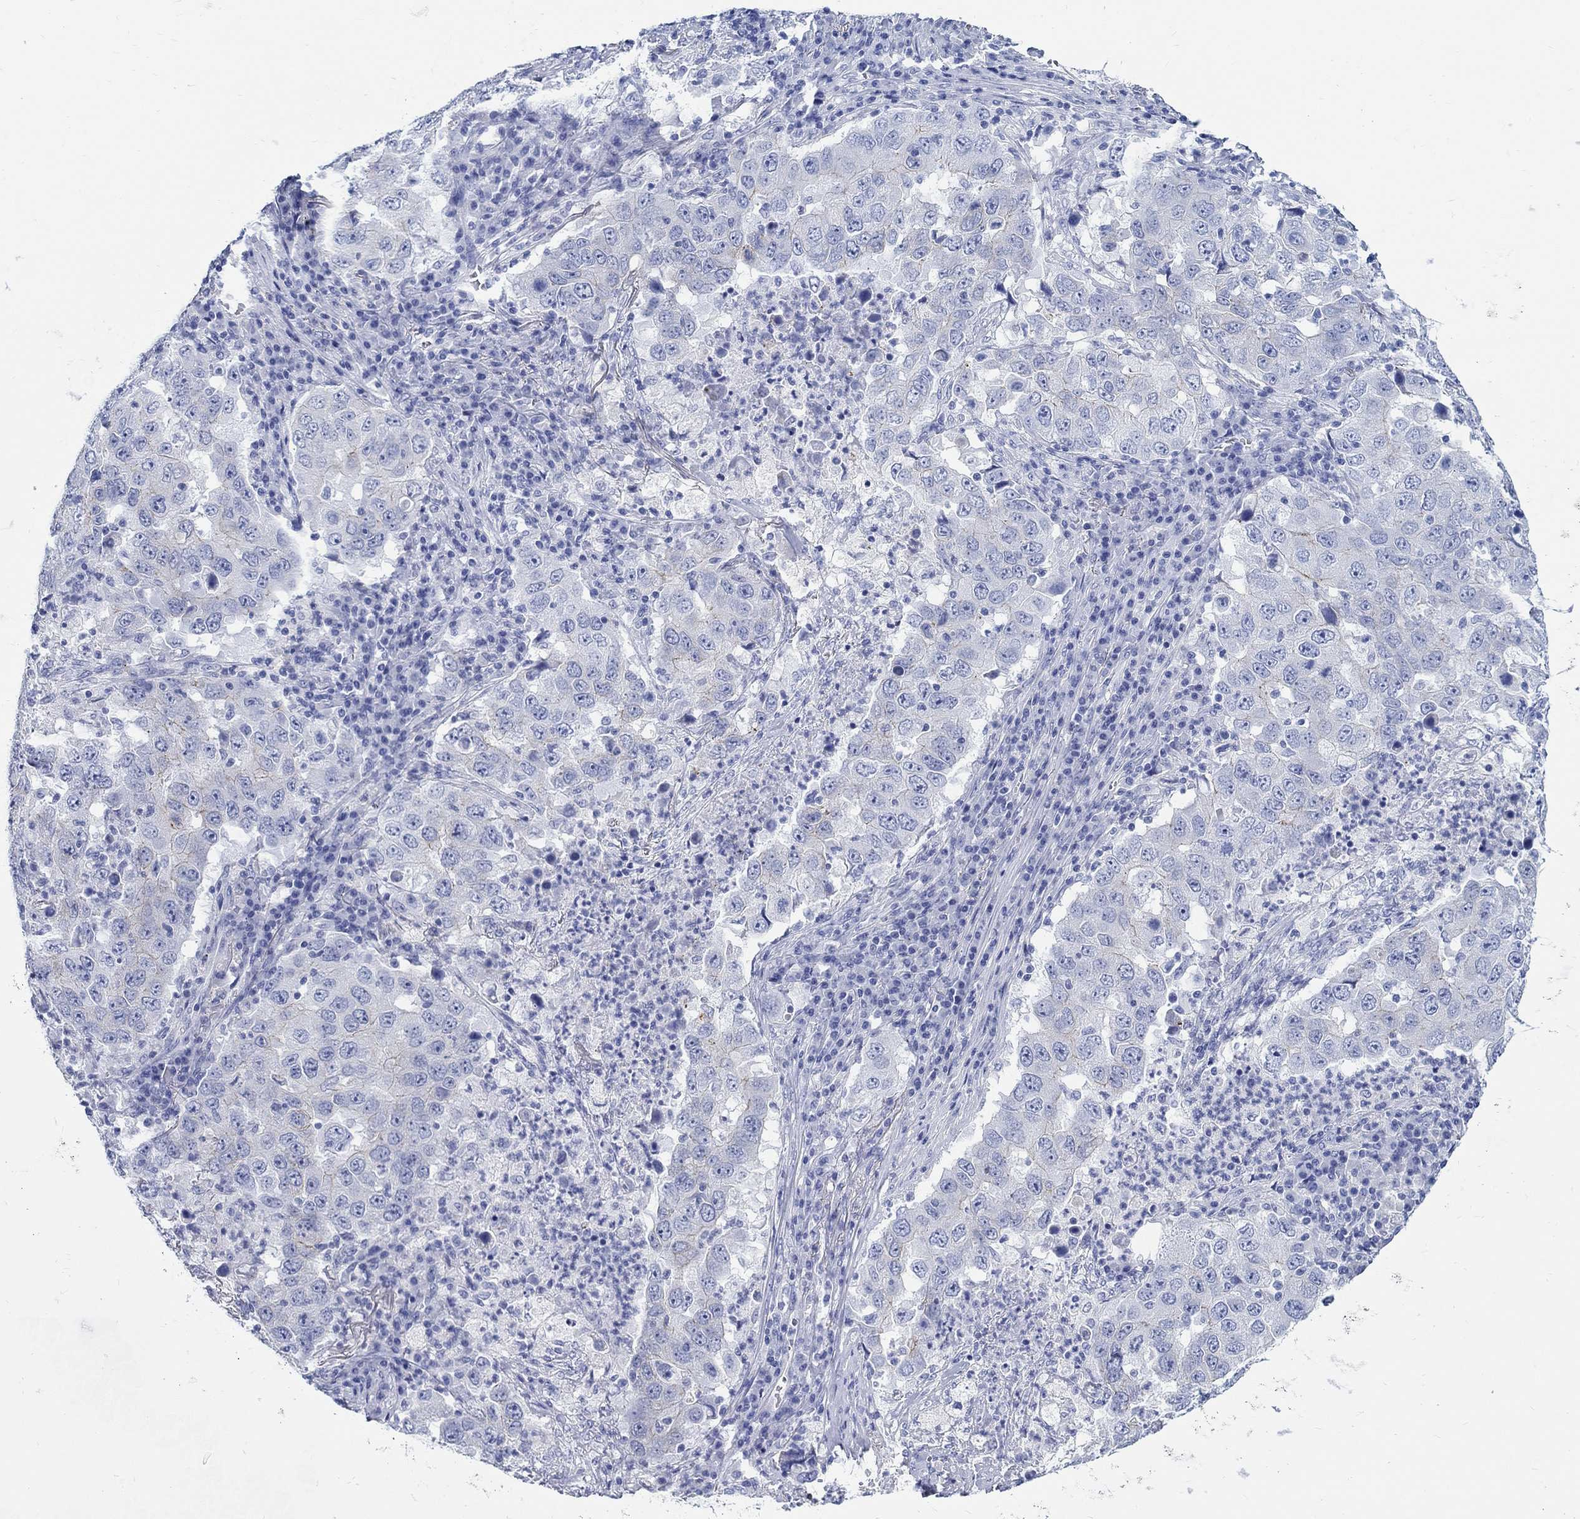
{"staining": {"intensity": "negative", "quantity": "none", "location": "none"}, "tissue": "lung cancer", "cell_type": "Tumor cells", "image_type": "cancer", "snomed": [{"axis": "morphology", "description": "Adenocarcinoma, NOS"}, {"axis": "topography", "description": "Lung"}], "caption": "IHC micrograph of human lung cancer stained for a protein (brown), which reveals no expression in tumor cells.", "gene": "RD3L", "patient": {"sex": "male", "age": 73}}